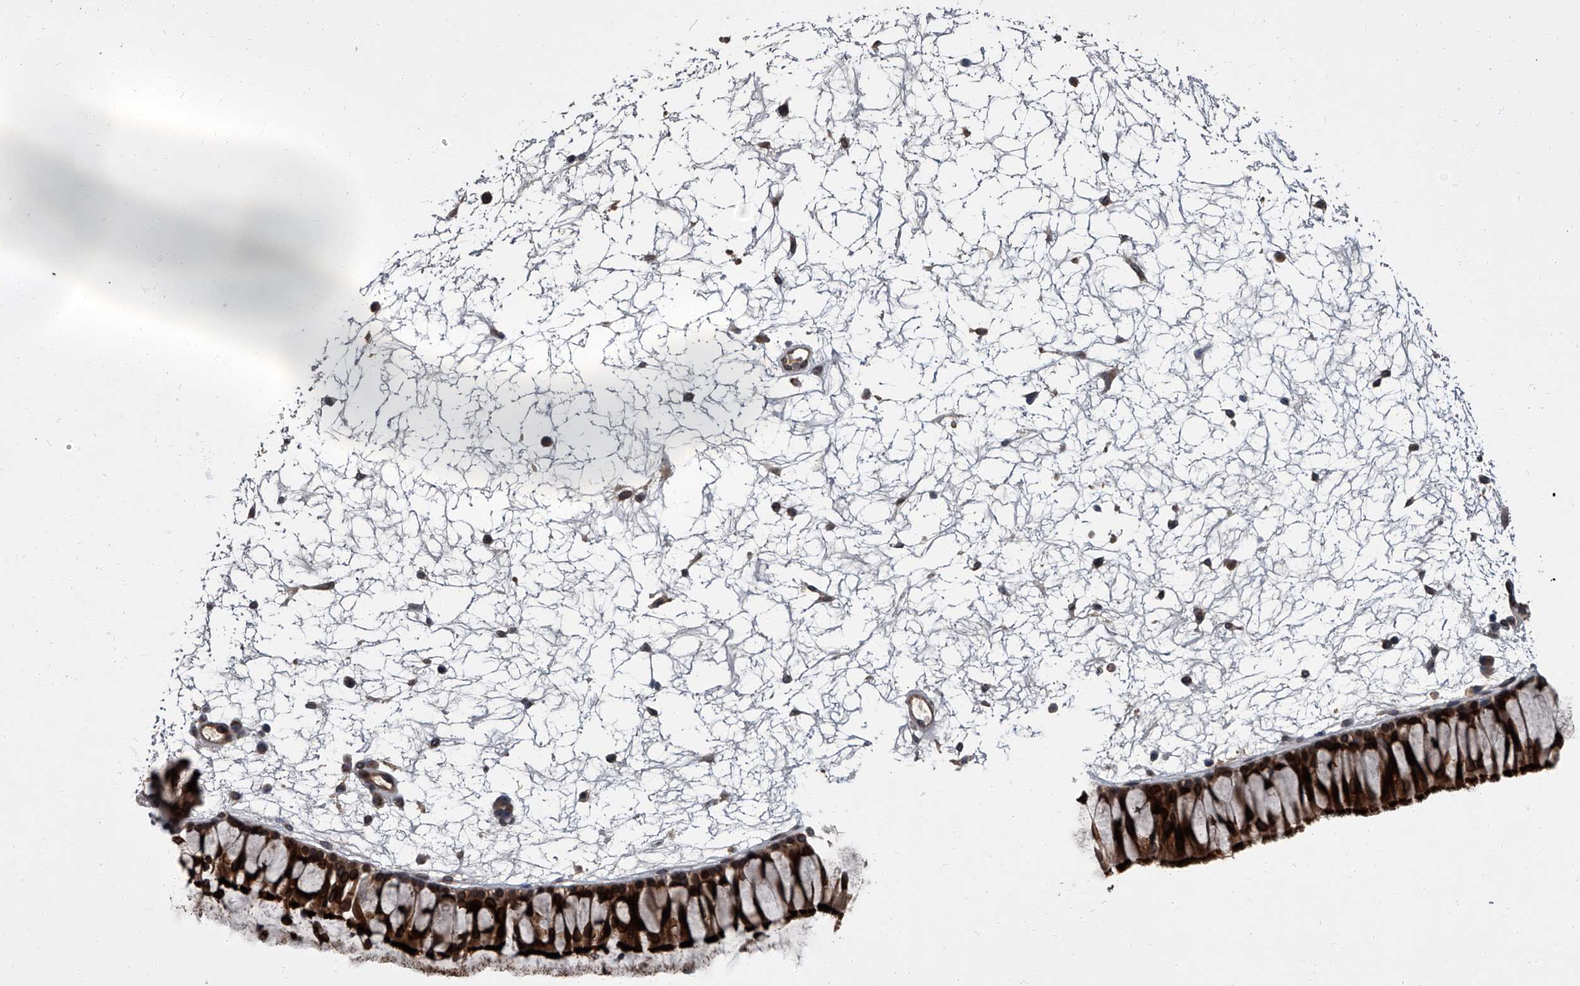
{"staining": {"intensity": "strong", "quantity": ">75%", "location": "cytoplasmic/membranous,nuclear"}, "tissue": "nasopharynx", "cell_type": "Respiratory epithelial cells", "image_type": "normal", "snomed": [{"axis": "morphology", "description": "Normal tissue, NOS"}, {"axis": "topography", "description": "Nasopharynx"}], "caption": "Respiratory epithelial cells exhibit high levels of strong cytoplasmic/membranous,nuclear expression in approximately >75% of cells in benign nasopharynx. The protein of interest is stained brown, and the nuclei are stained in blue (DAB (3,3'-diaminobenzidine) IHC with brightfield microscopy, high magnification).", "gene": "LRRC8C", "patient": {"sex": "male", "age": 64}}